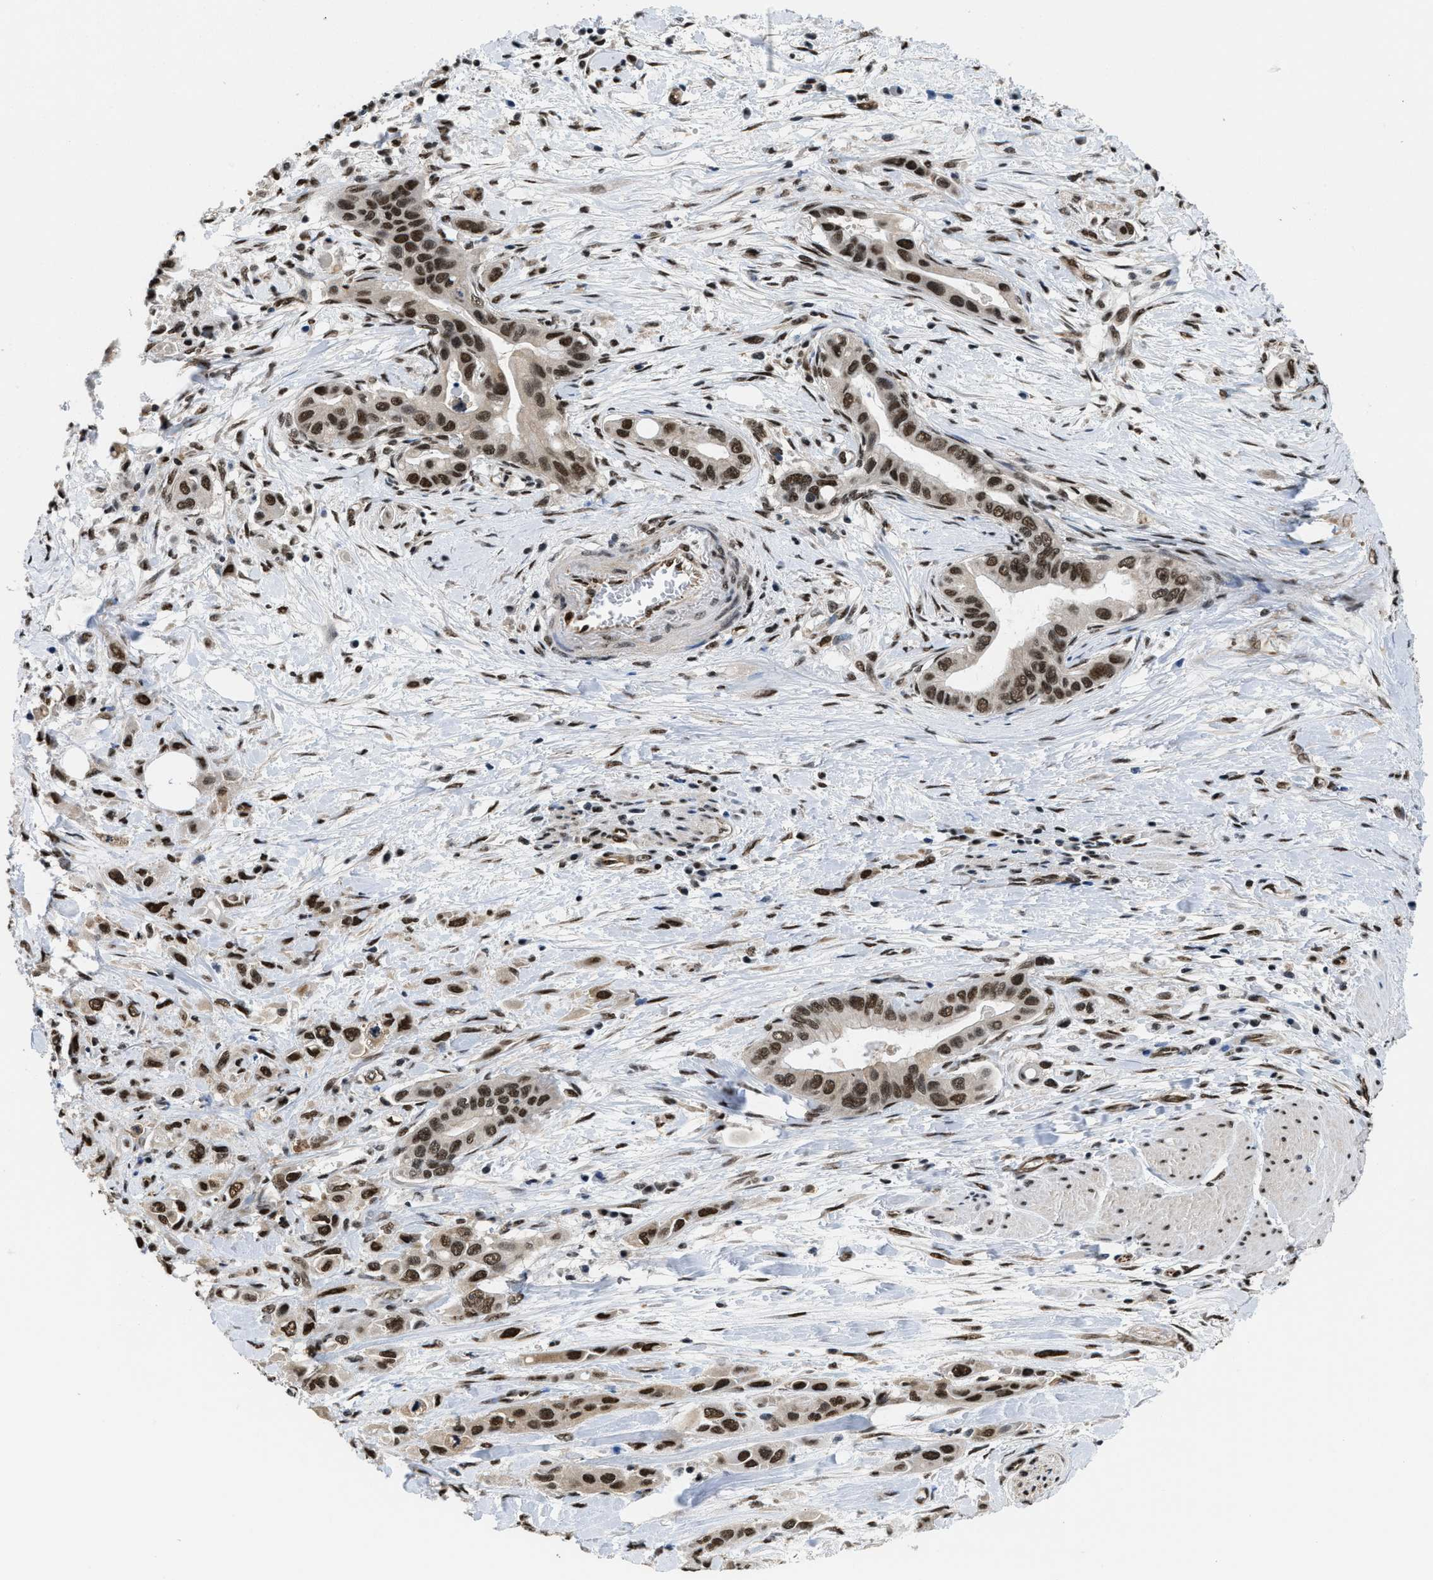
{"staining": {"intensity": "strong", "quantity": ">75%", "location": "nuclear"}, "tissue": "pancreatic cancer", "cell_type": "Tumor cells", "image_type": "cancer", "snomed": [{"axis": "morphology", "description": "Adenocarcinoma, NOS"}, {"axis": "topography", "description": "Pancreas"}], "caption": "Immunohistochemistry (IHC) (DAB) staining of human pancreatic adenocarcinoma shows strong nuclear protein positivity in approximately >75% of tumor cells.", "gene": "SAFB", "patient": {"sex": "female", "age": 73}}